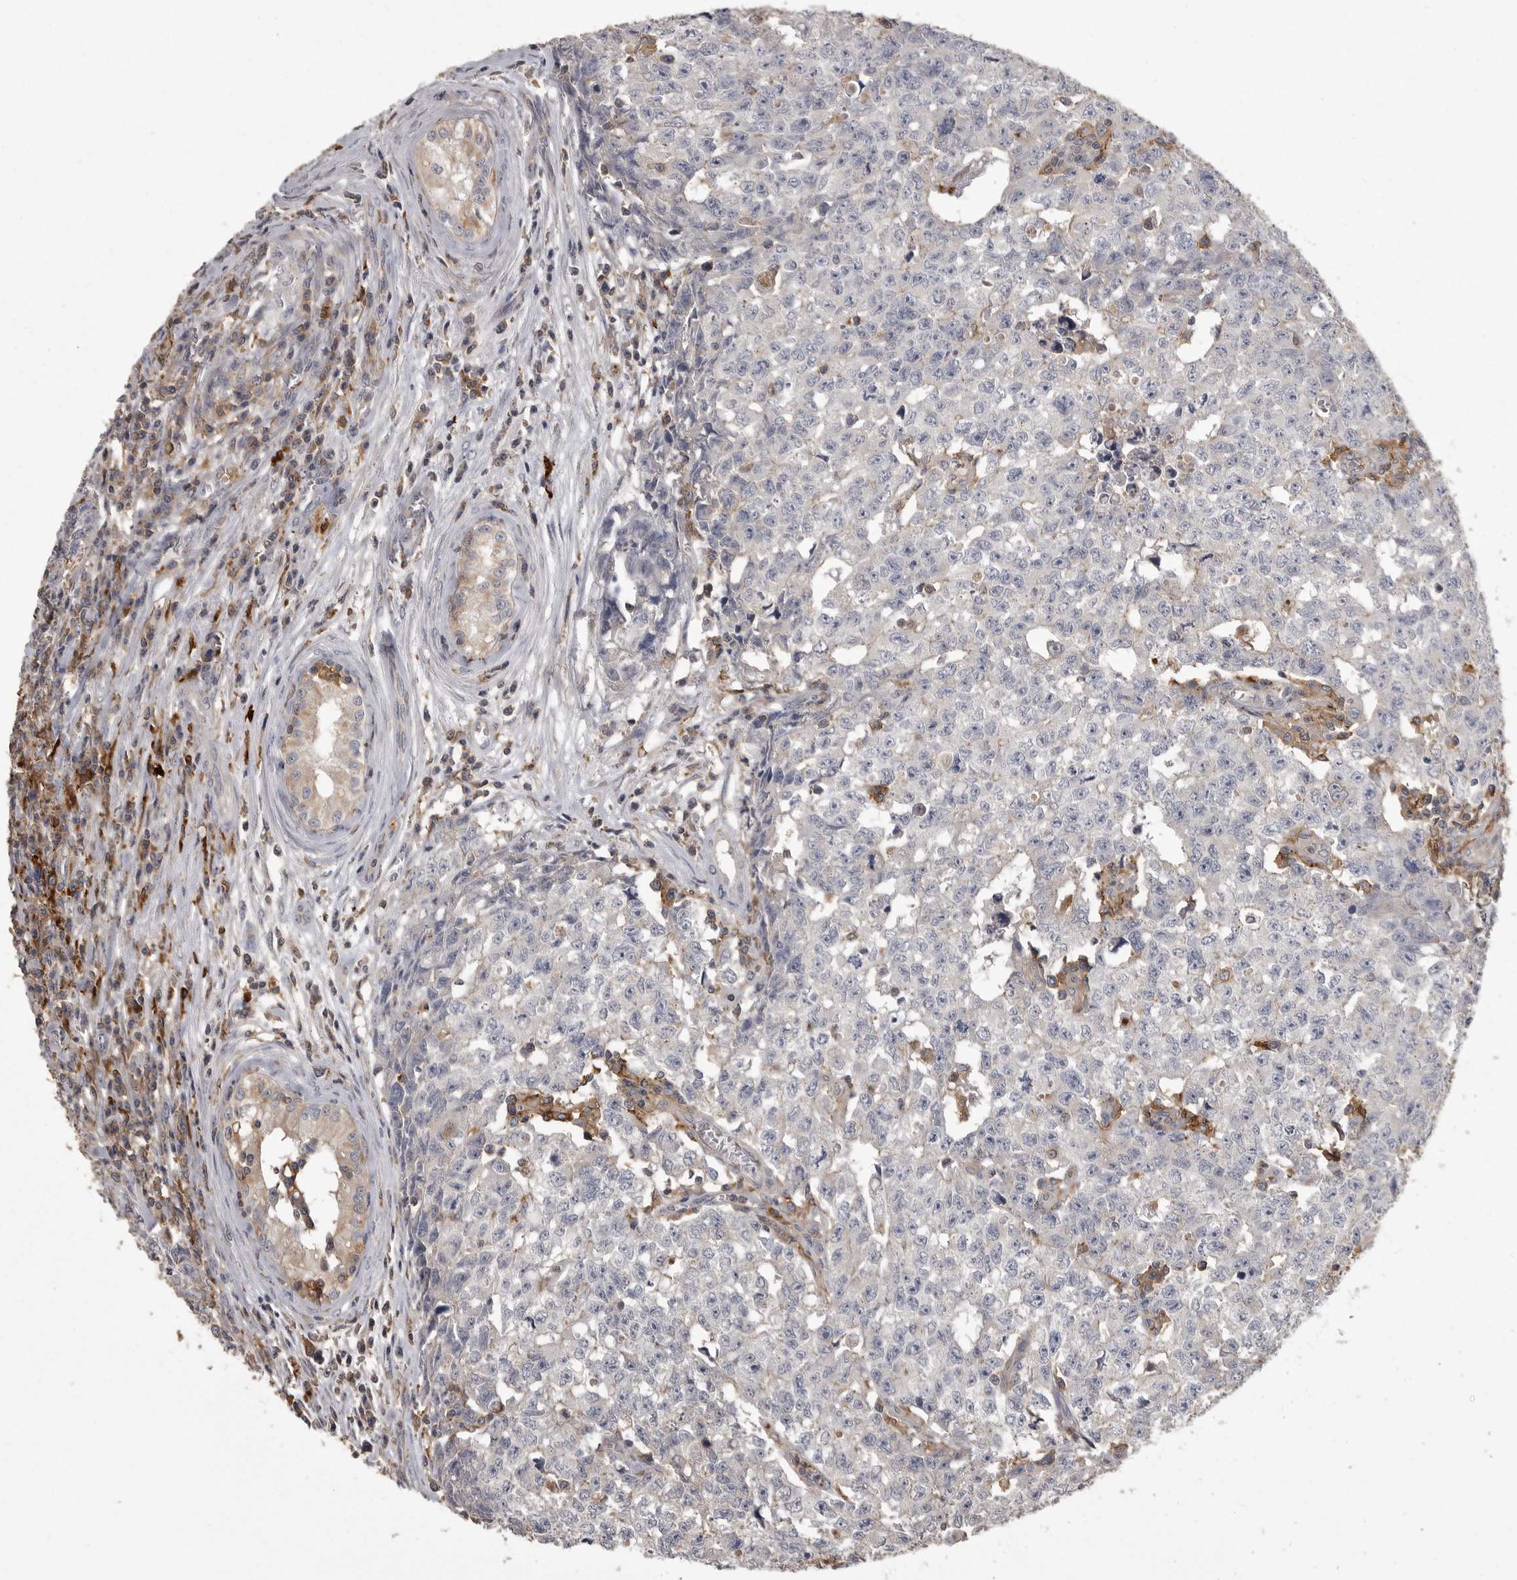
{"staining": {"intensity": "negative", "quantity": "none", "location": "none"}, "tissue": "testis cancer", "cell_type": "Tumor cells", "image_type": "cancer", "snomed": [{"axis": "morphology", "description": "Carcinoma, Embryonal, NOS"}, {"axis": "topography", "description": "Testis"}], "caption": "Tumor cells are negative for protein expression in human embryonal carcinoma (testis).", "gene": "CMTM6", "patient": {"sex": "male", "age": 28}}